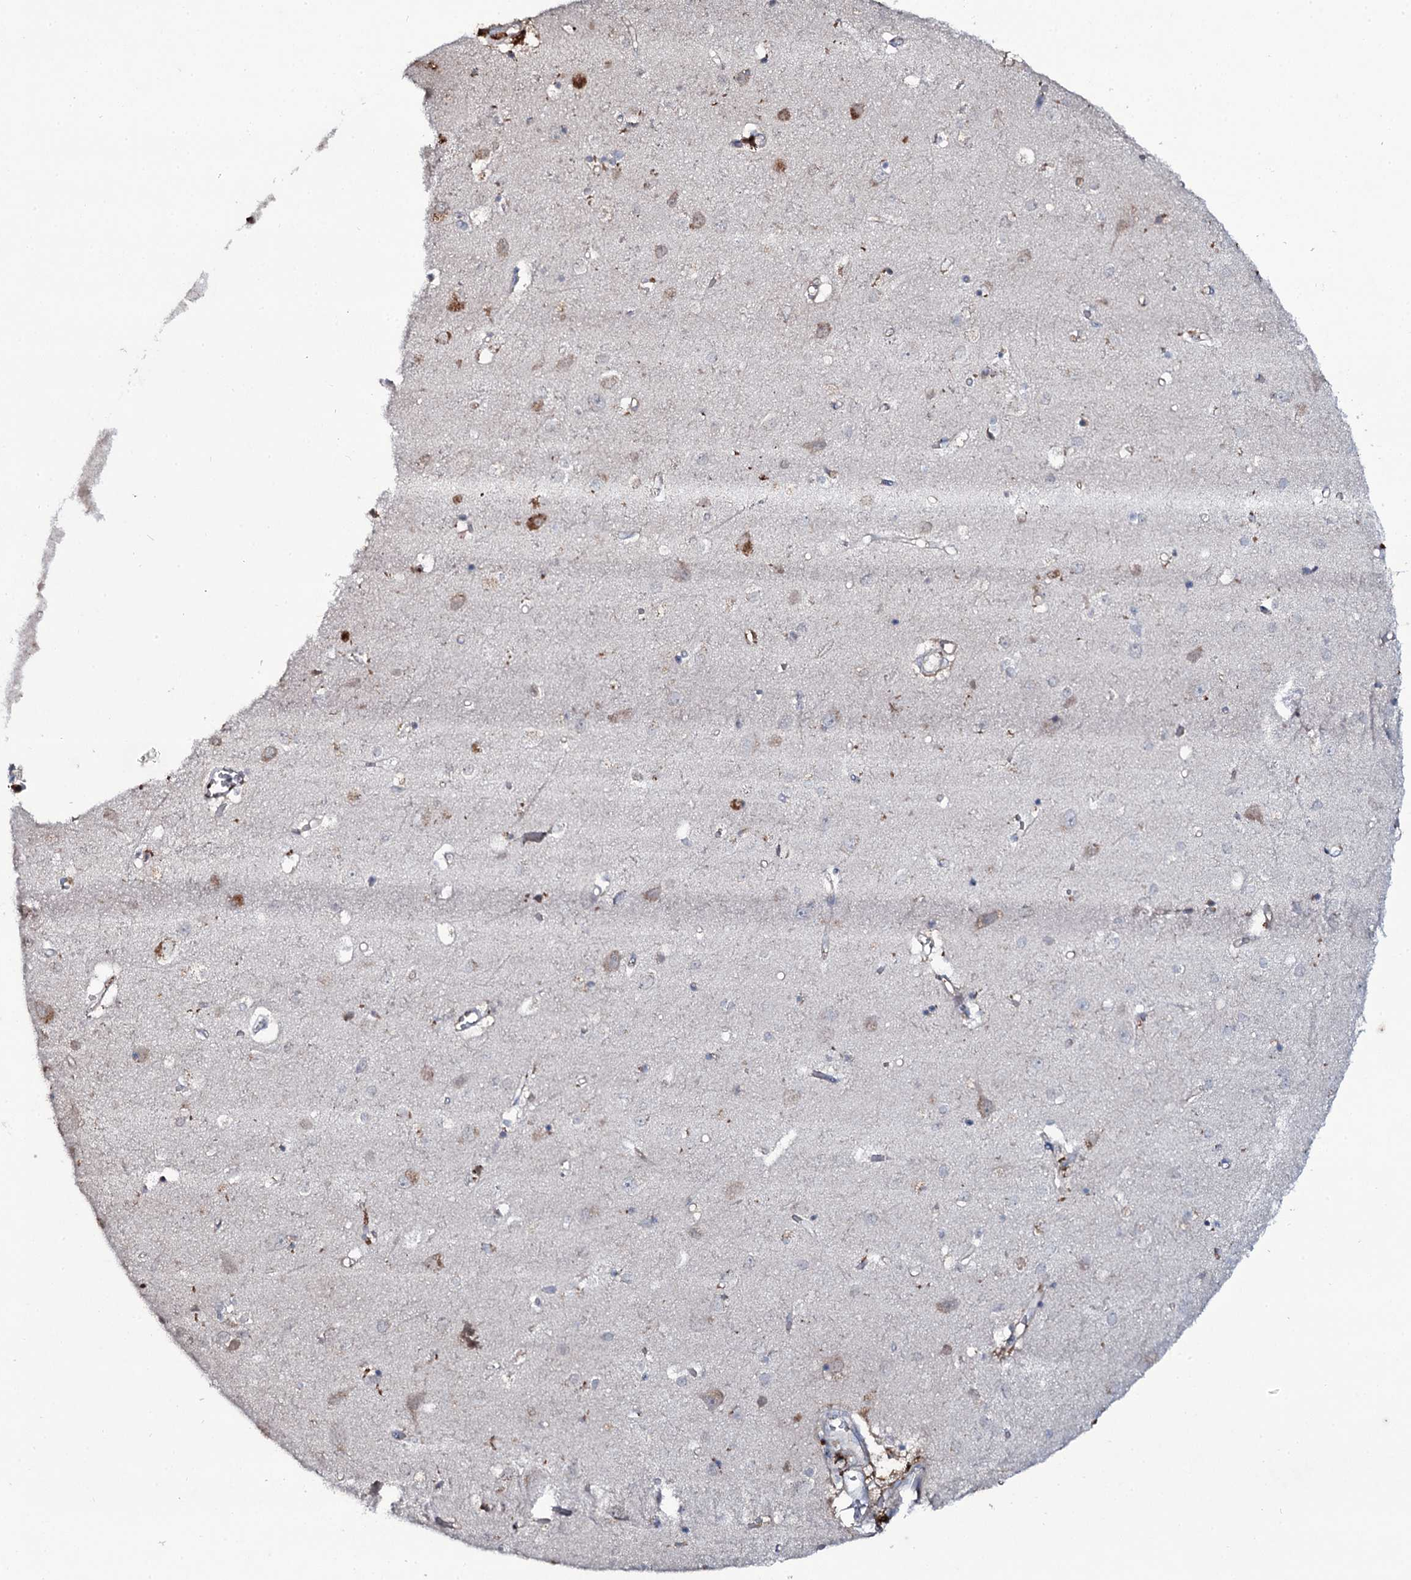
{"staining": {"intensity": "negative", "quantity": "none", "location": "none"}, "tissue": "cerebral cortex", "cell_type": "Endothelial cells", "image_type": "normal", "snomed": [{"axis": "morphology", "description": "Normal tissue, NOS"}, {"axis": "topography", "description": "Cerebral cortex"}], "caption": "A histopathology image of cerebral cortex stained for a protein exhibits no brown staining in endothelial cells. The staining is performed using DAB (3,3'-diaminobenzidine) brown chromogen with nuclei counter-stained in using hematoxylin.", "gene": "EDN1", "patient": {"sex": "female", "age": 64}}